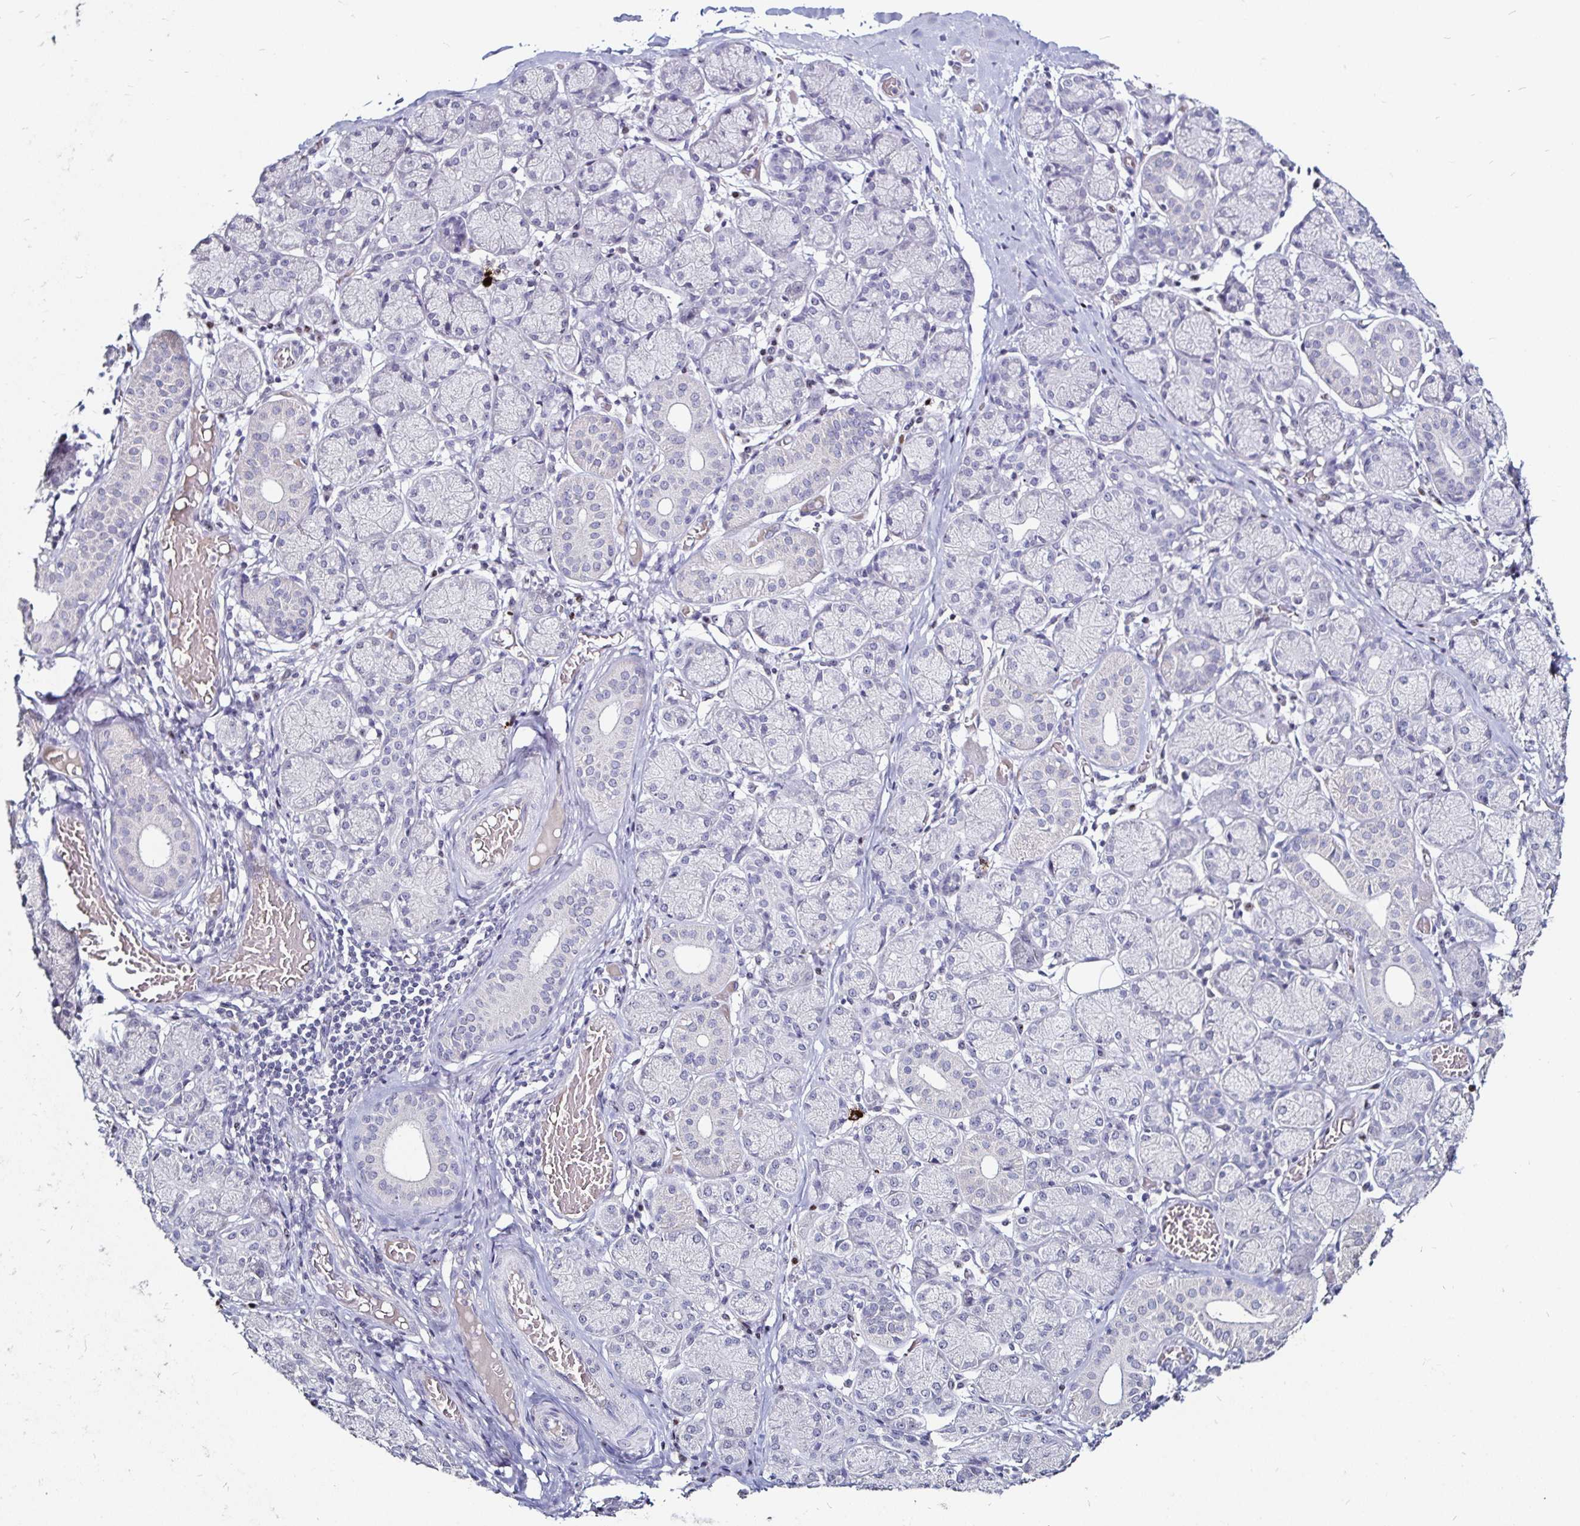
{"staining": {"intensity": "negative", "quantity": "none", "location": "none"}, "tissue": "salivary gland", "cell_type": "Glandular cells", "image_type": "normal", "snomed": [{"axis": "morphology", "description": "Normal tissue, NOS"}, {"axis": "topography", "description": "Salivary gland"}], "caption": "DAB (3,3'-diaminobenzidine) immunohistochemical staining of normal salivary gland shows no significant staining in glandular cells.", "gene": "FAIM2", "patient": {"sex": "female", "age": 24}}